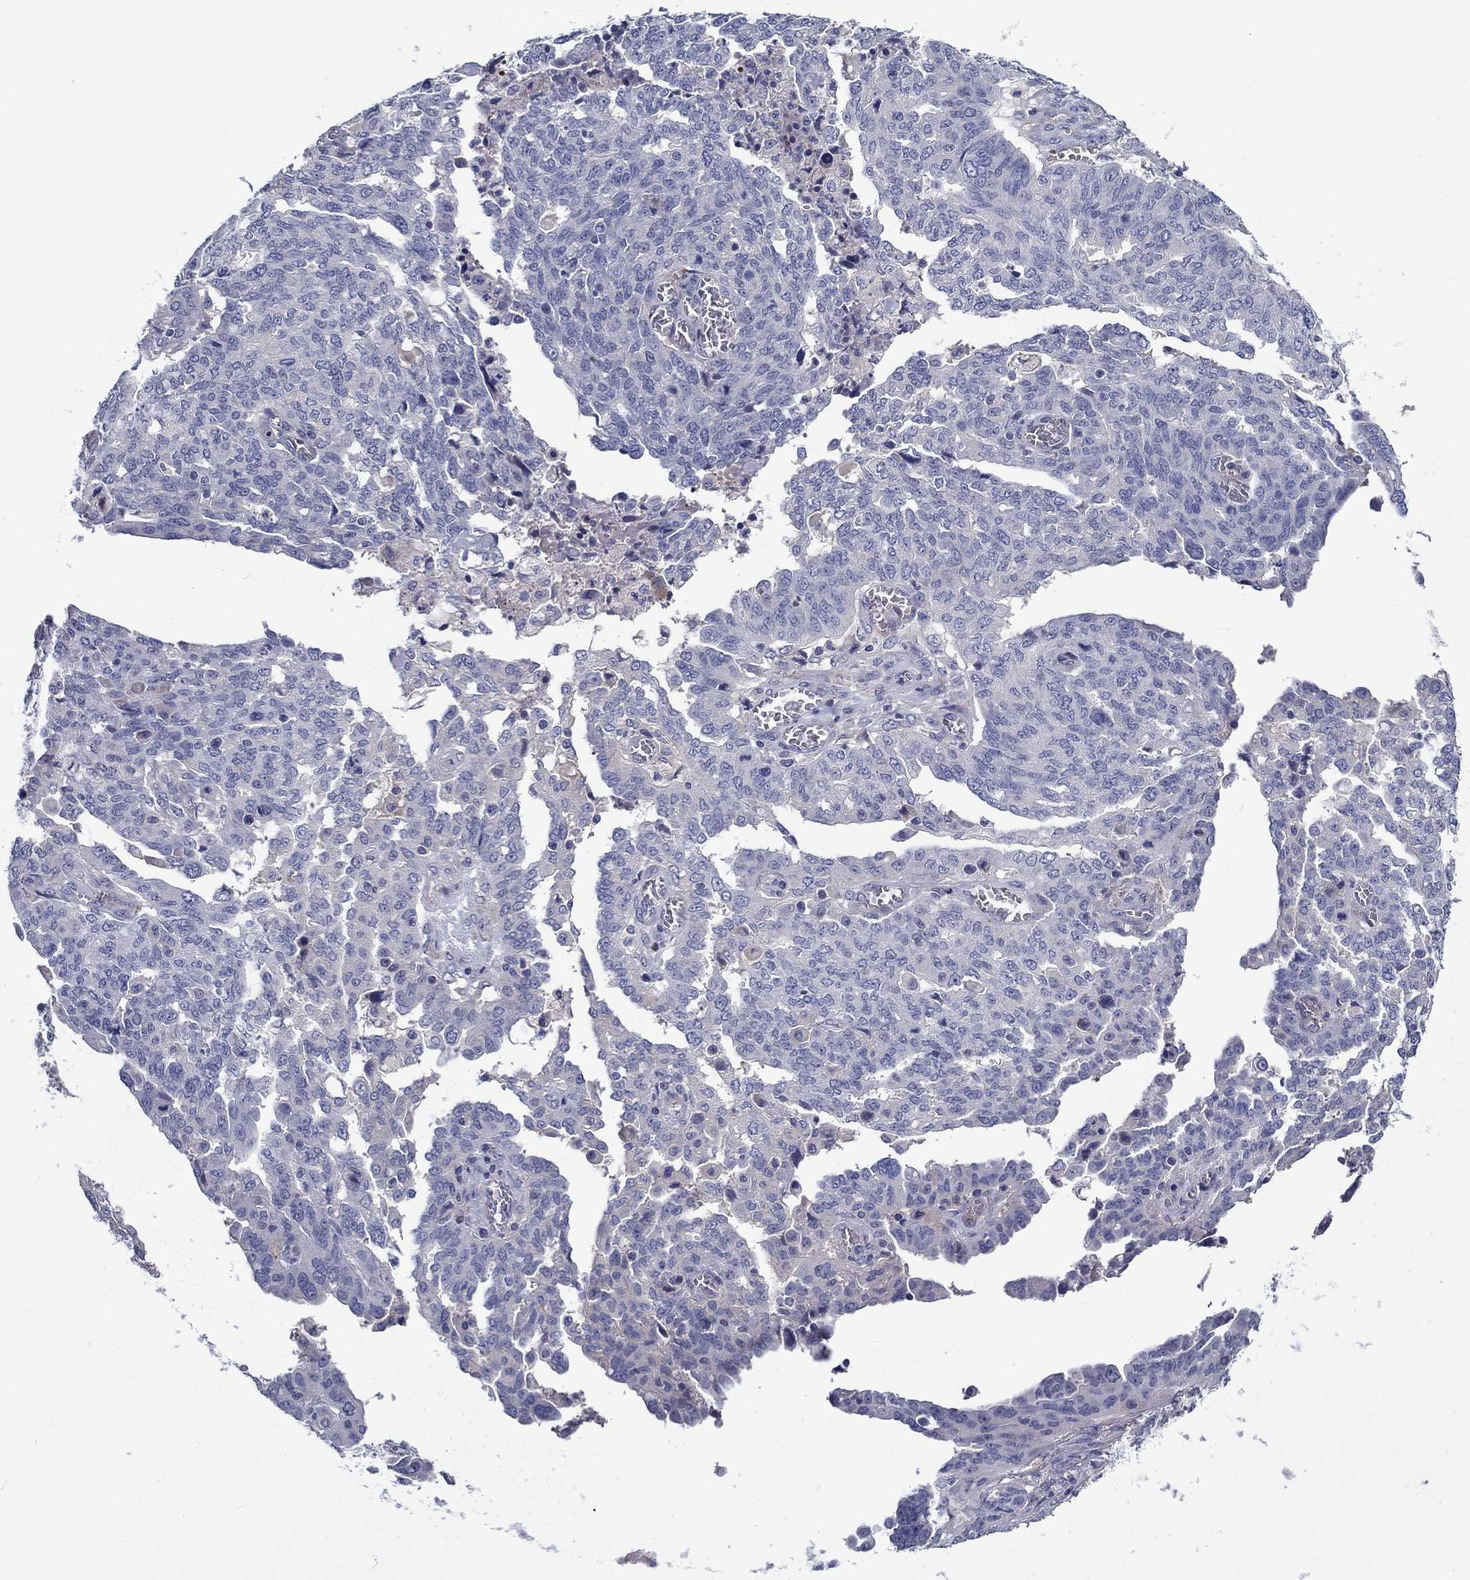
{"staining": {"intensity": "negative", "quantity": "none", "location": "none"}, "tissue": "ovarian cancer", "cell_type": "Tumor cells", "image_type": "cancer", "snomed": [{"axis": "morphology", "description": "Cystadenocarcinoma, serous, NOS"}, {"axis": "topography", "description": "Ovary"}], "caption": "Human ovarian cancer (serous cystadenocarcinoma) stained for a protein using IHC displays no expression in tumor cells.", "gene": "CNDP1", "patient": {"sex": "female", "age": 67}}